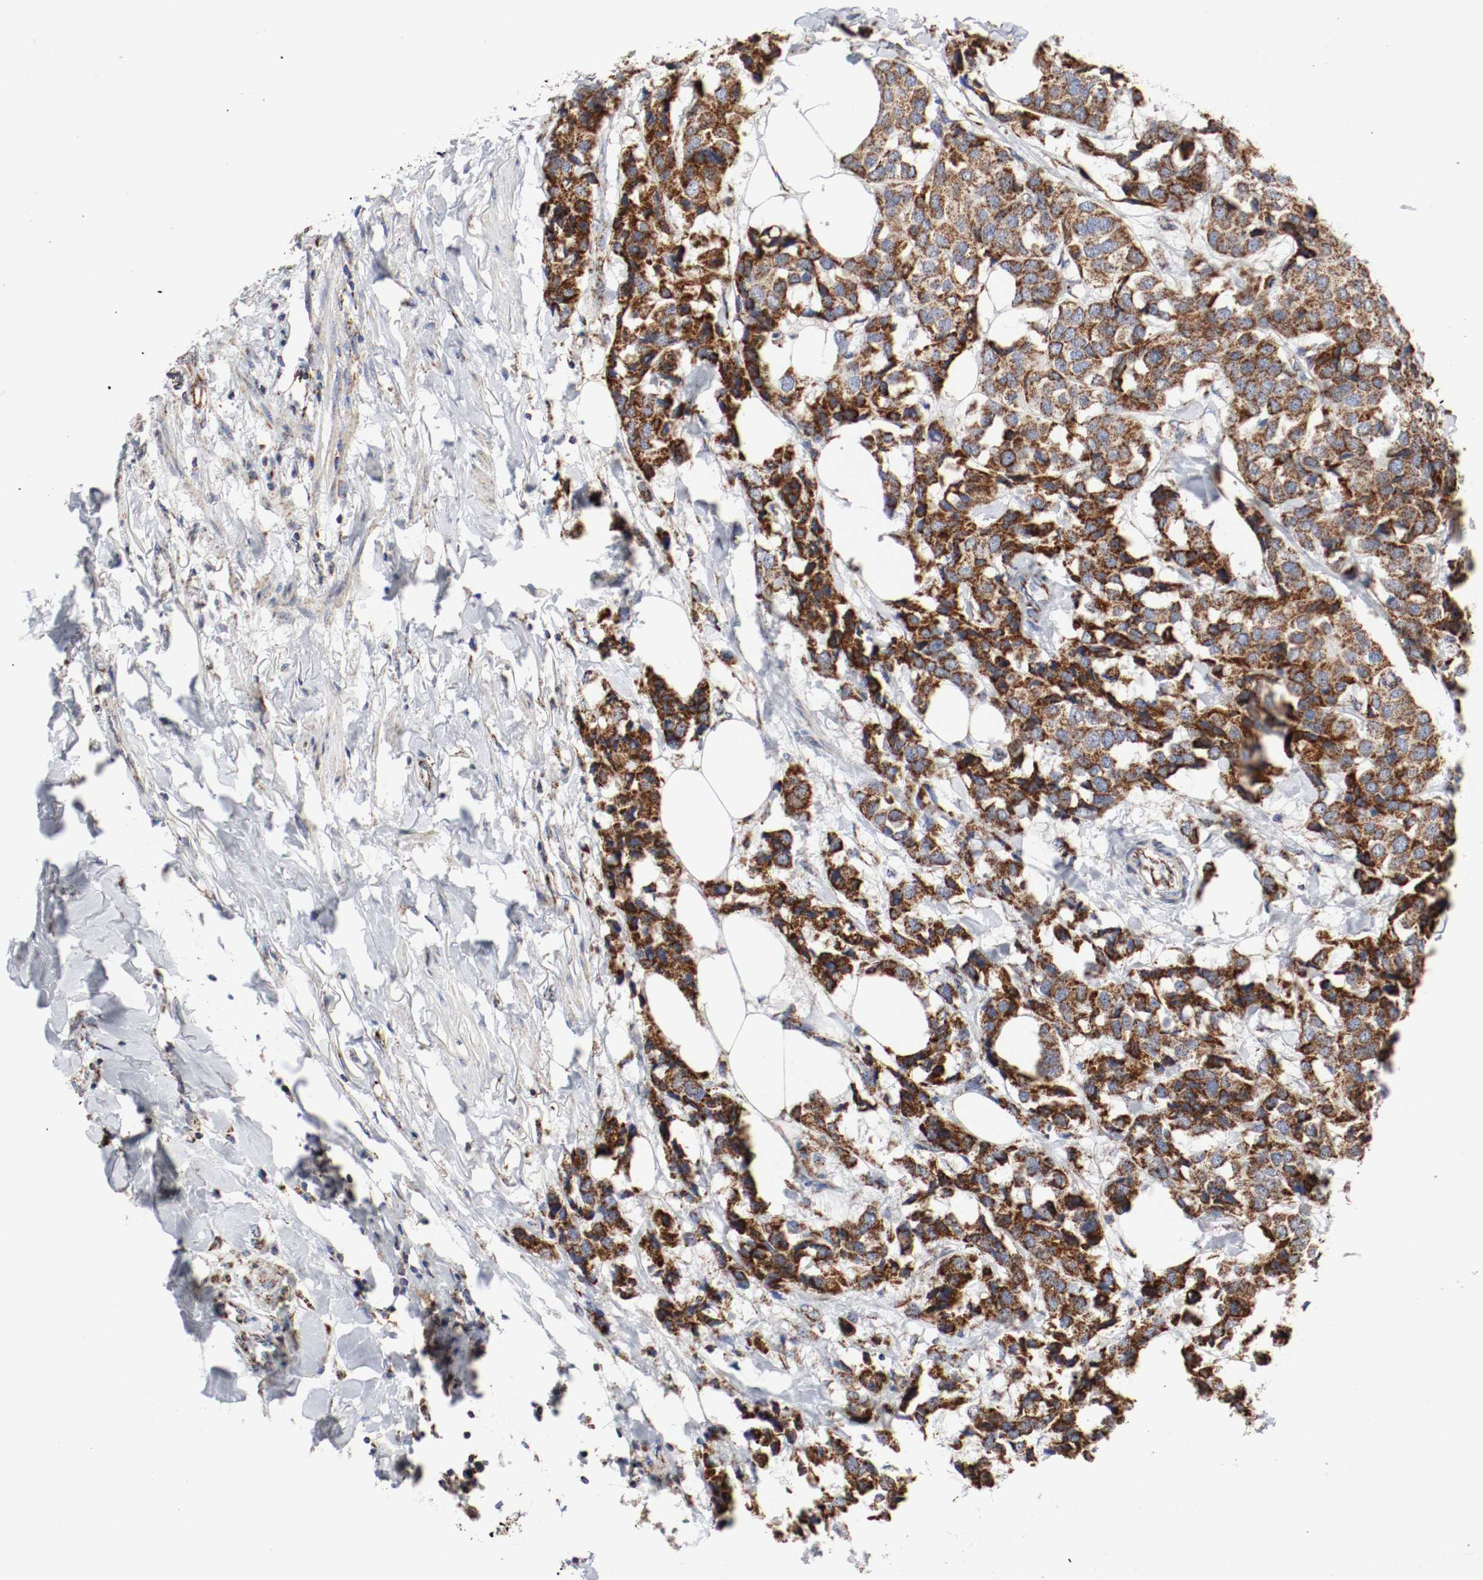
{"staining": {"intensity": "strong", "quantity": ">75%", "location": "cytoplasmic/membranous"}, "tissue": "breast cancer", "cell_type": "Tumor cells", "image_type": "cancer", "snomed": [{"axis": "morphology", "description": "Duct carcinoma"}, {"axis": "topography", "description": "Breast"}], "caption": "A photomicrograph of human breast invasive ductal carcinoma stained for a protein exhibits strong cytoplasmic/membranous brown staining in tumor cells. (Brightfield microscopy of DAB IHC at high magnification).", "gene": "AFG3L2", "patient": {"sex": "female", "age": 80}}